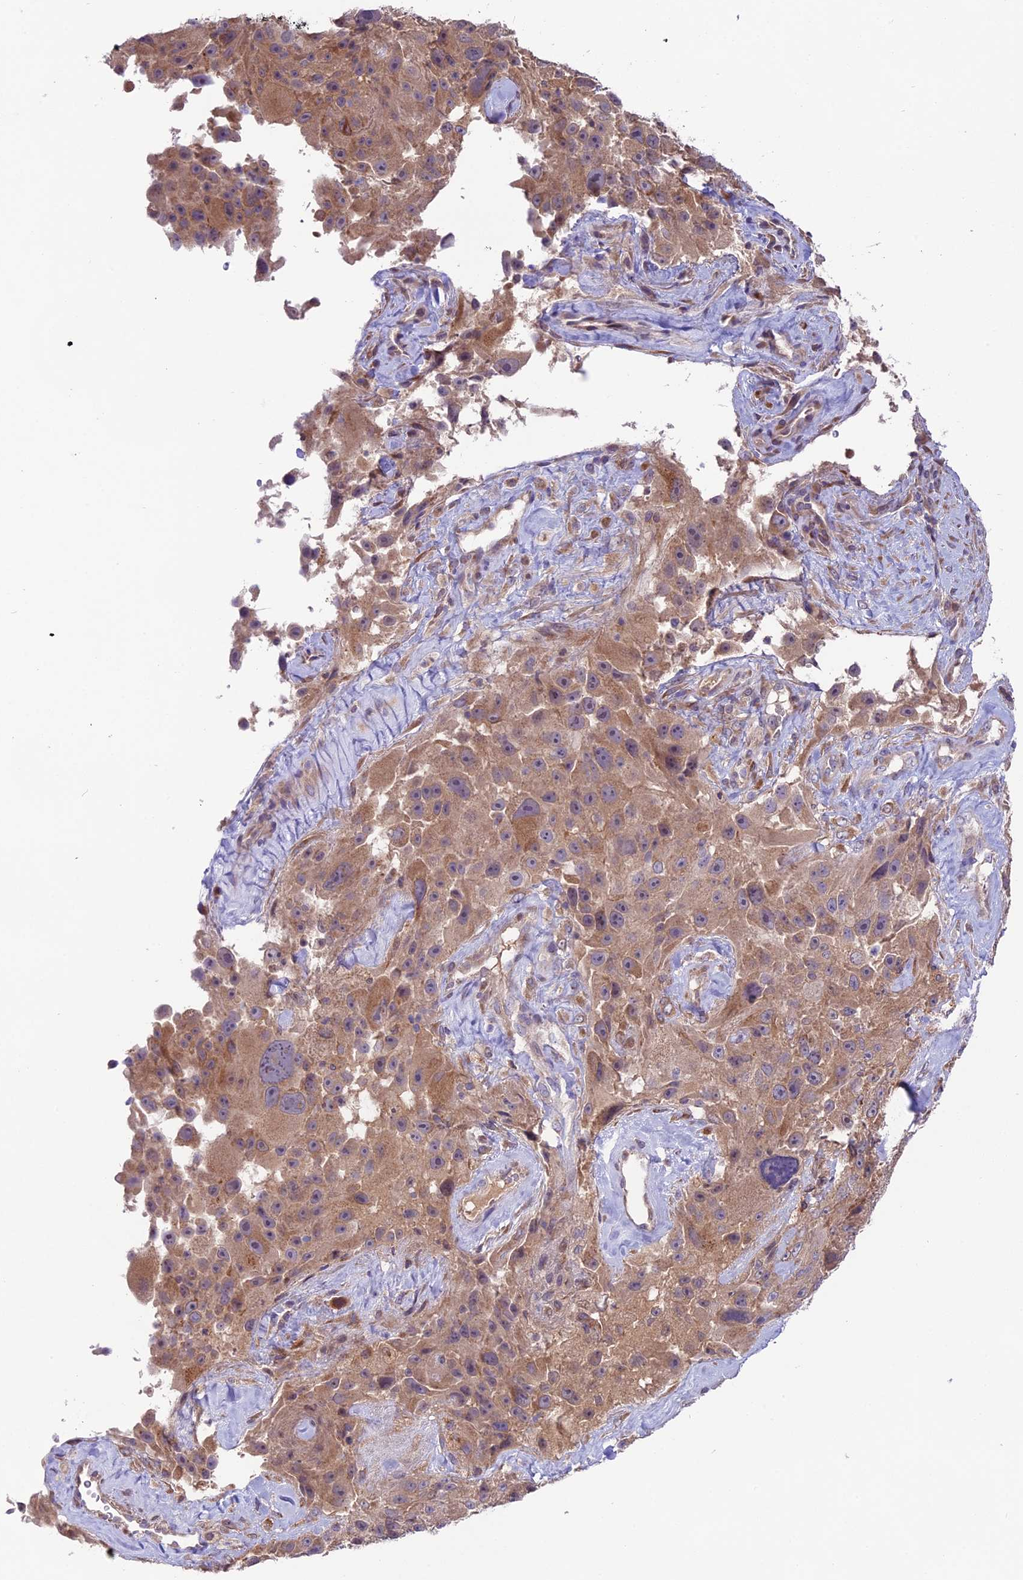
{"staining": {"intensity": "weak", "quantity": ">75%", "location": "cytoplasmic/membranous"}, "tissue": "melanoma", "cell_type": "Tumor cells", "image_type": "cancer", "snomed": [{"axis": "morphology", "description": "Malignant melanoma, Metastatic site"}, {"axis": "topography", "description": "Lymph node"}], "caption": "Immunohistochemical staining of human malignant melanoma (metastatic site) reveals weak cytoplasmic/membranous protein staining in about >75% of tumor cells.", "gene": "COG8", "patient": {"sex": "male", "age": 62}}